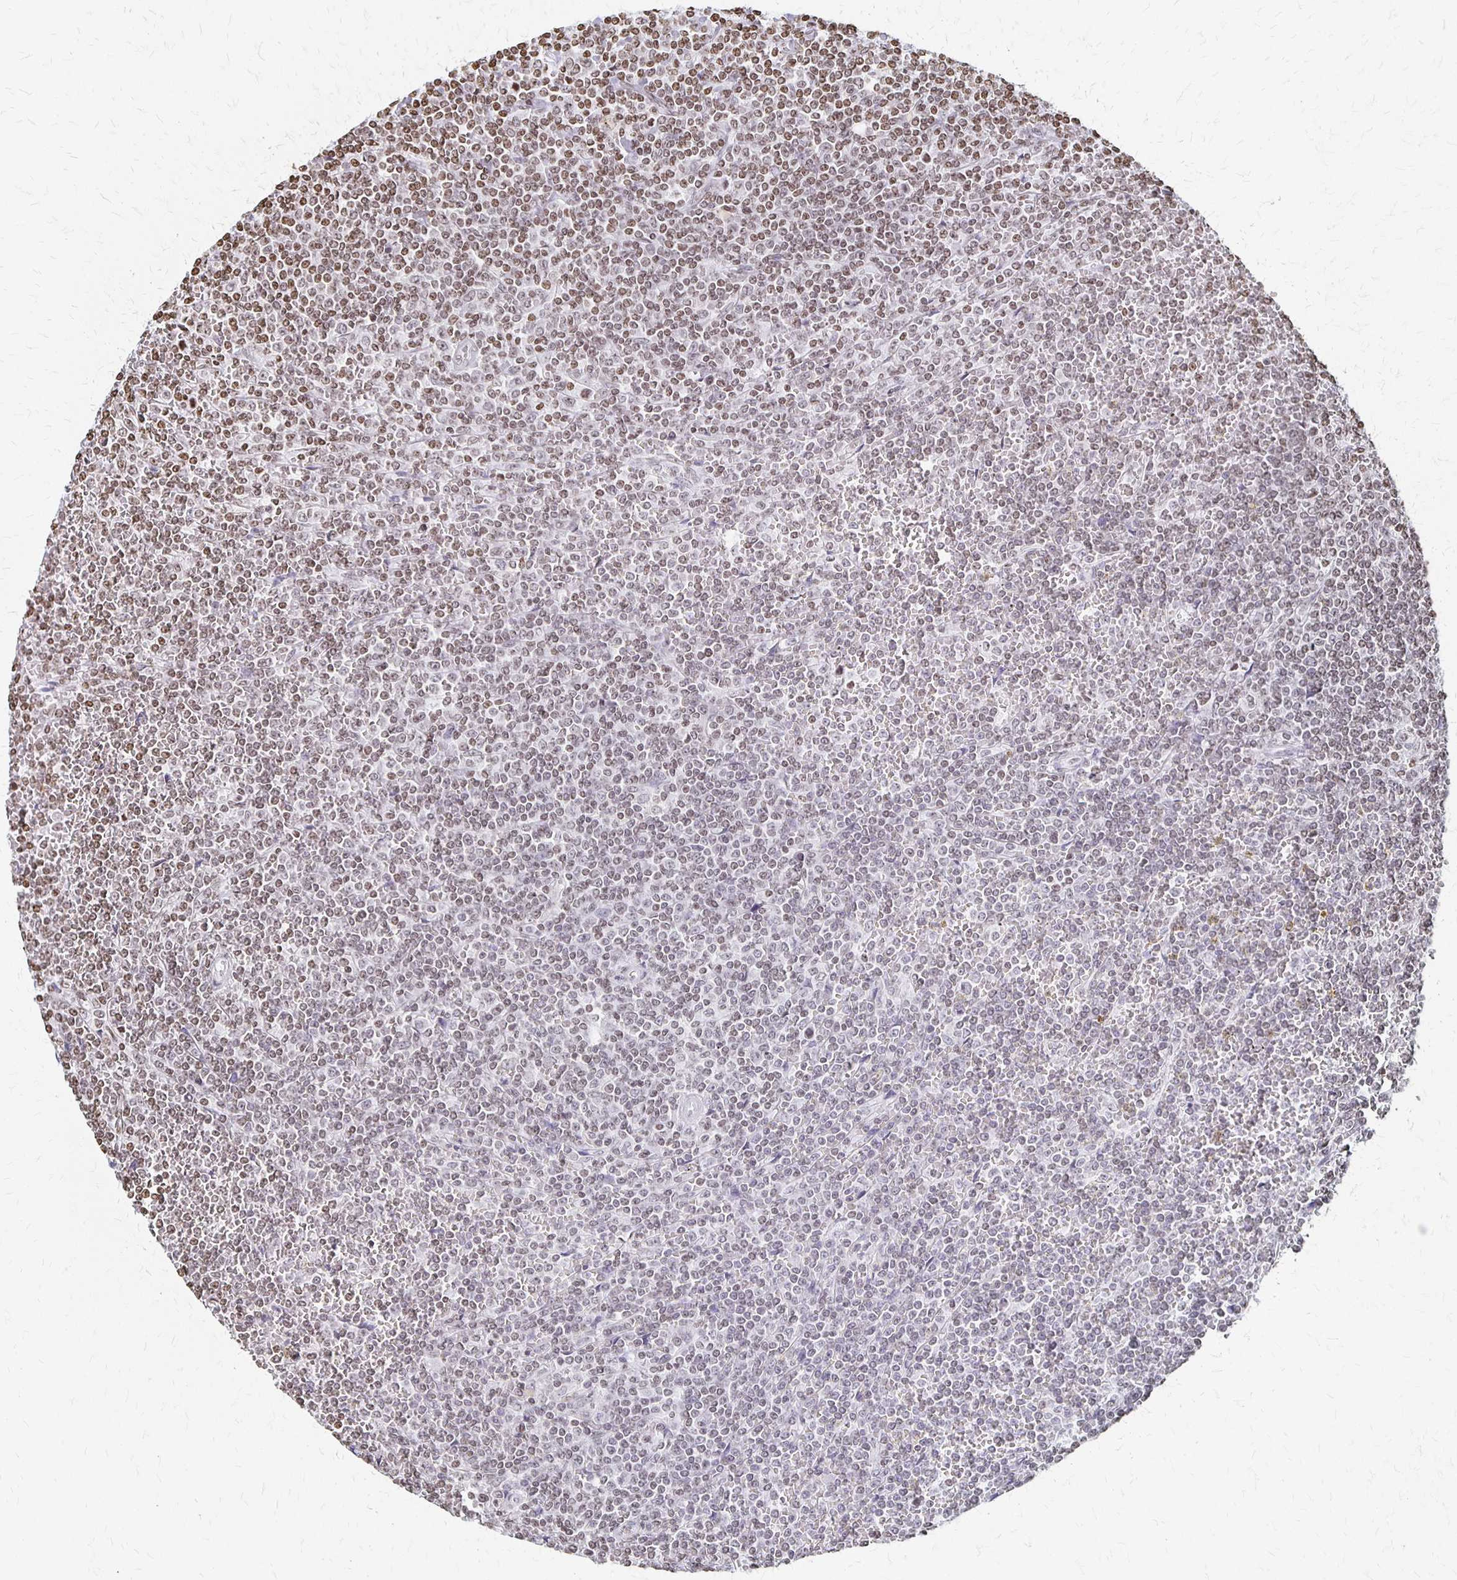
{"staining": {"intensity": "weak", "quantity": "25%-75%", "location": "nuclear"}, "tissue": "lymphoma", "cell_type": "Tumor cells", "image_type": "cancer", "snomed": [{"axis": "morphology", "description": "Malignant lymphoma, non-Hodgkin's type, Low grade"}, {"axis": "topography", "description": "Spleen"}], "caption": "Brown immunohistochemical staining in lymphoma shows weak nuclear positivity in approximately 25%-75% of tumor cells.", "gene": "ZNF280C", "patient": {"sex": "female", "age": 19}}